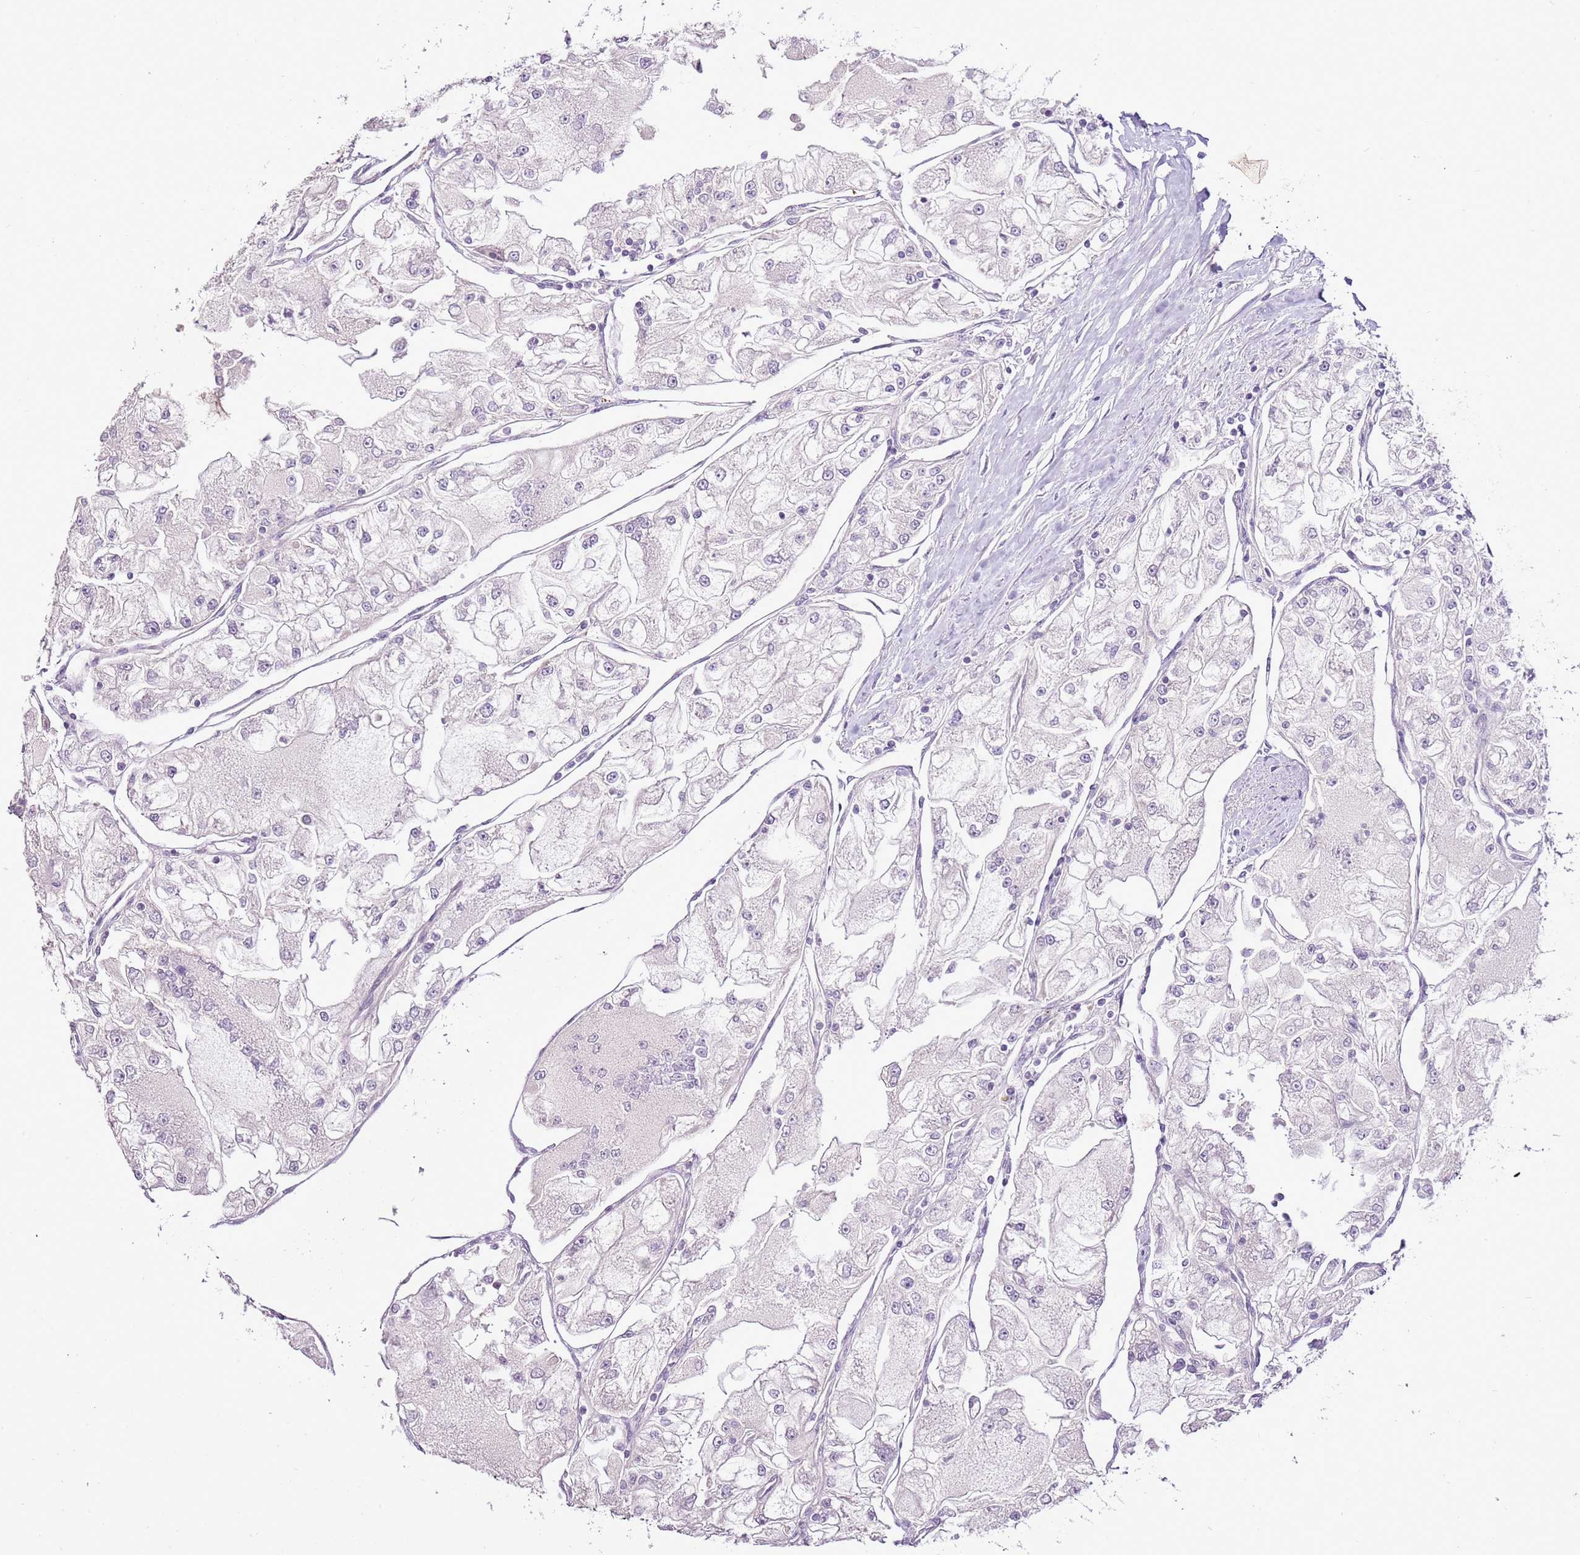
{"staining": {"intensity": "negative", "quantity": "none", "location": "none"}, "tissue": "renal cancer", "cell_type": "Tumor cells", "image_type": "cancer", "snomed": [{"axis": "morphology", "description": "Adenocarcinoma, NOS"}, {"axis": "topography", "description": "Kidney"}], "caption": "Immunohistochemistry (IHC) histopathology image of human renal cancer (adenocarcinoma) stained for a protein (brown), which displays no staining in tumor cells.", "gene": "CMKLR1", "patient": {"sex": "female", "age": 72}}